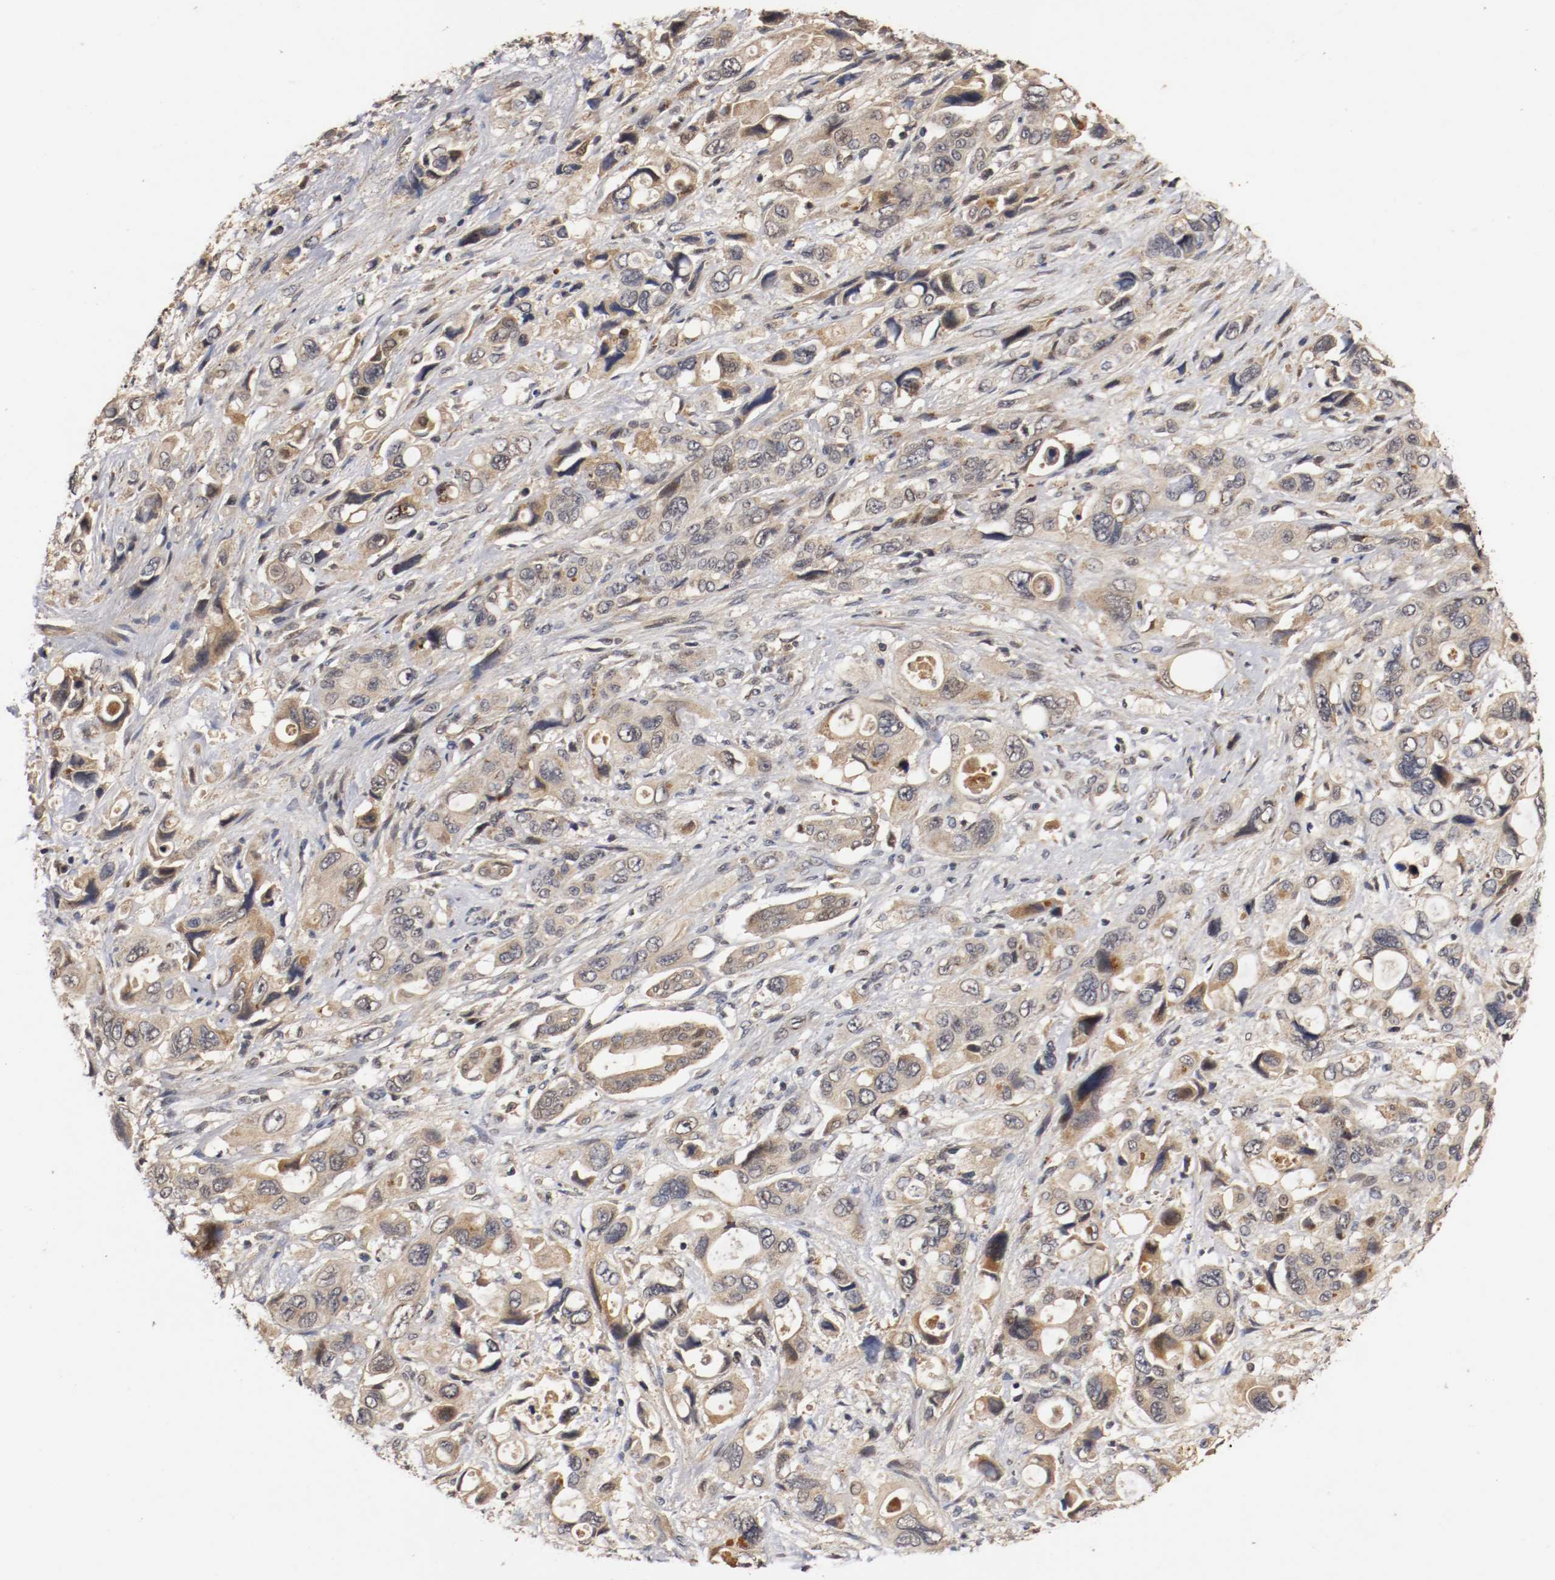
{"staining": {"intensity": "moderate", "quantity": "25%-75%", "location": "cytoplasmic/membranous,nuclear"}, "tissue": "pancreatic cancer", "cell_type": "Tumor cells", "image_type": "cancer", "snomed": [{"axis": "morphology", "description": "Adenocarcinoma, NOS"}, {"axis": "topography", "description": "Pancreas"}], "caption": "About 25%-75% of tumor cells in human pancreatic cancer (adenocarcinoma) show moderate cytoplasmic/membranous and nuclear protein positivity as visualized by brown immunohistochemical staining.", "gene": "TNFRSF1B", "patient": {"sex": "male", "age": 46}}